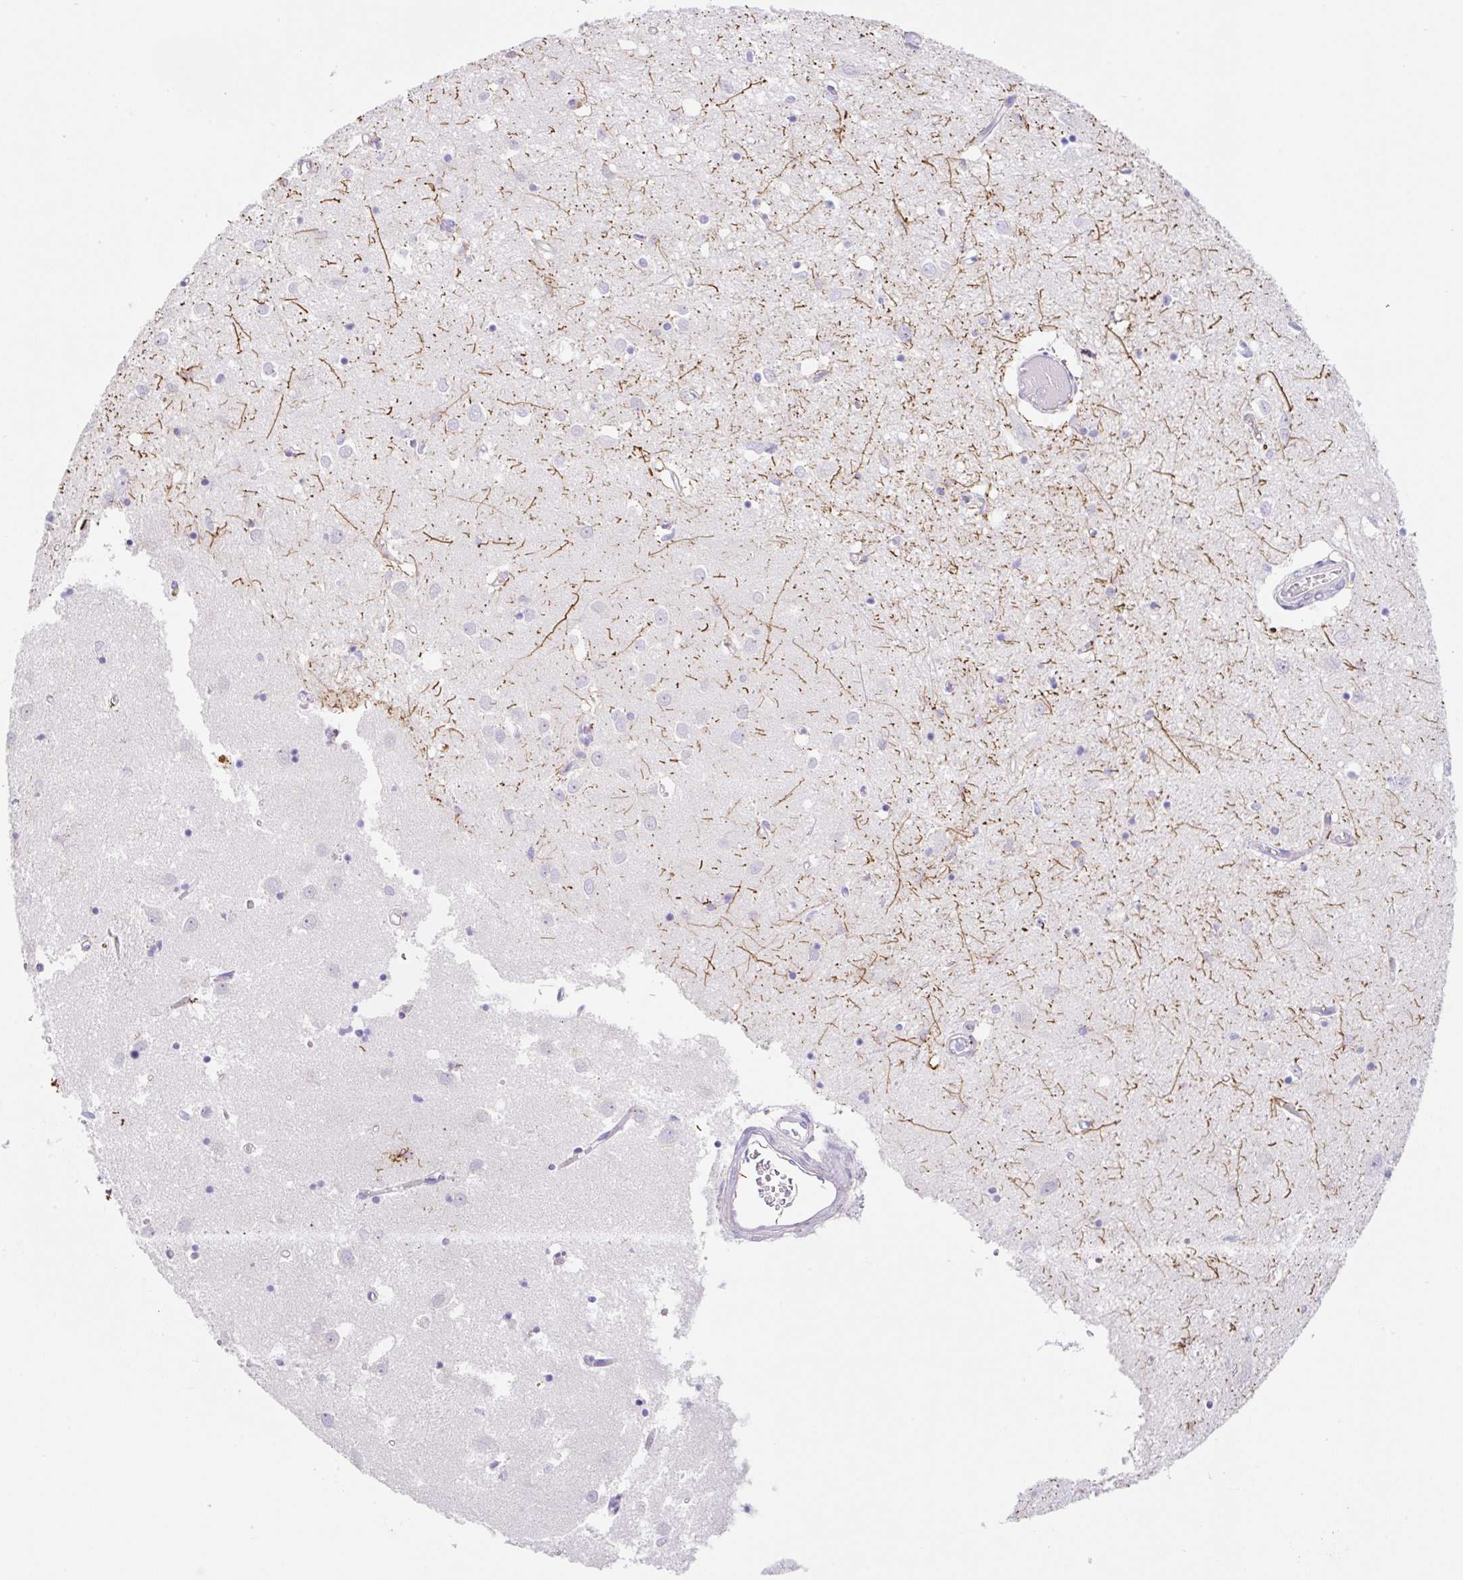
{"staining": {"intensity": "negative", "quantity": "none", "location": "none"}, "tissue": "caudate", "cell_type": "Glial cells", "image_type": "normal", "snomed": [{"axis": "morphology", "description": "Normal tissue, NOS"}, {"axis": "topography", "description": "Lateral ventricle wall"}], "caption": "The photomicrograph demonstrates no significant positivity in glial cells of caudate. (Stains: DAB (3,3'-diaminobenzidine) IHC with hematoxylin counter stain, Microscopy: brightfield microscopy at high magnification).", "gene": "DKK4", "patient": {"sex": "male", "age": 70}}